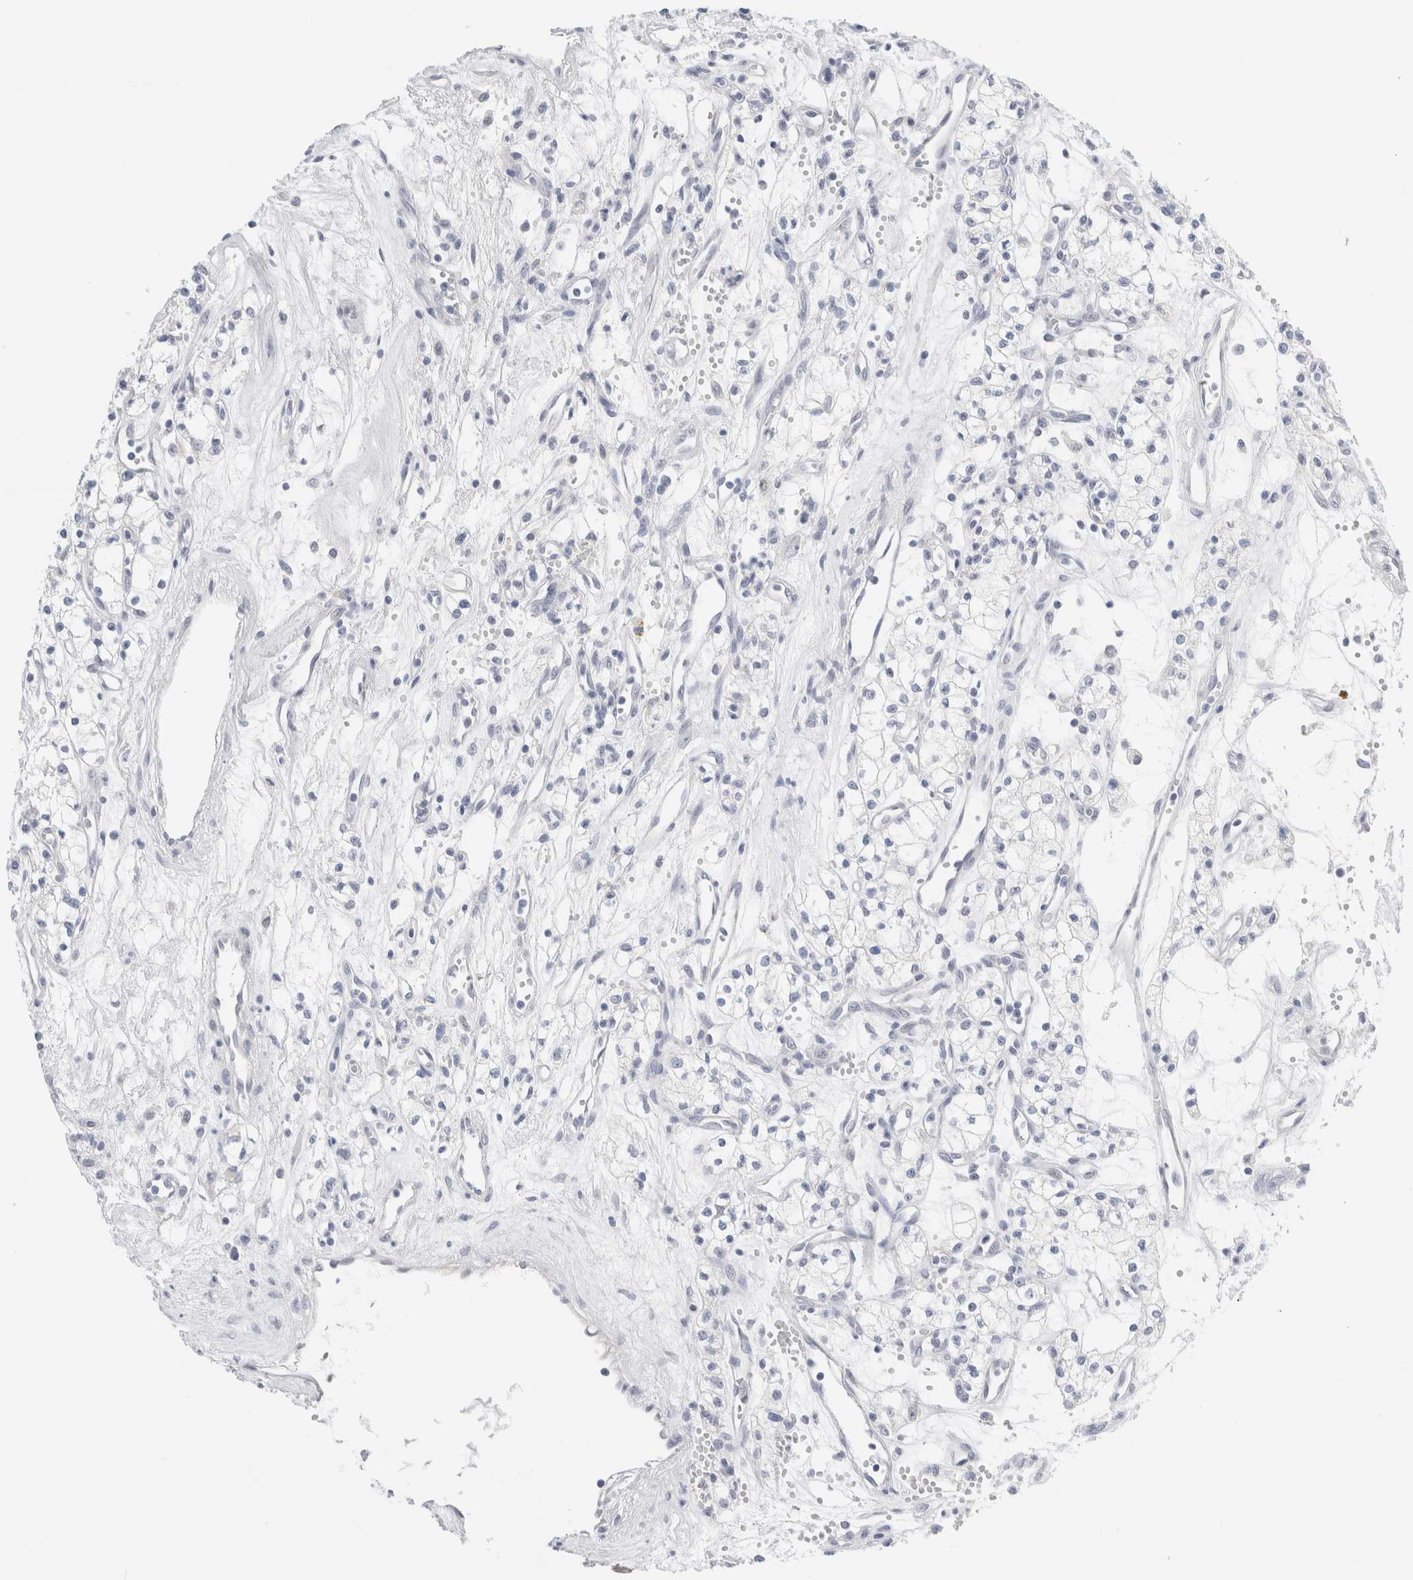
{"staining": {"intensity": "negative", "quantity": "none", "location": "none"}, "tissue": "renal cancer", "cell_type": "Tumor cells", "image_type": "cancer", "snomed": [{"axis": "morphology", "description": "Adenocarcinoma, NOS"}, {"axis": "topography", "description": "Kidney"}], "caption": "The histopathology image exhibits no staining of tumor cells in adenocarcinoma (renal). The staining was performed using DAB (3,3'-diaminobenzidine) to visualize the protein expression in brown, while the nuclei were stained in blue with hematoxylin (Magnification: 20x).", "gene": "SLC22A12", "patient": {"sex": "male", "age": 59}}